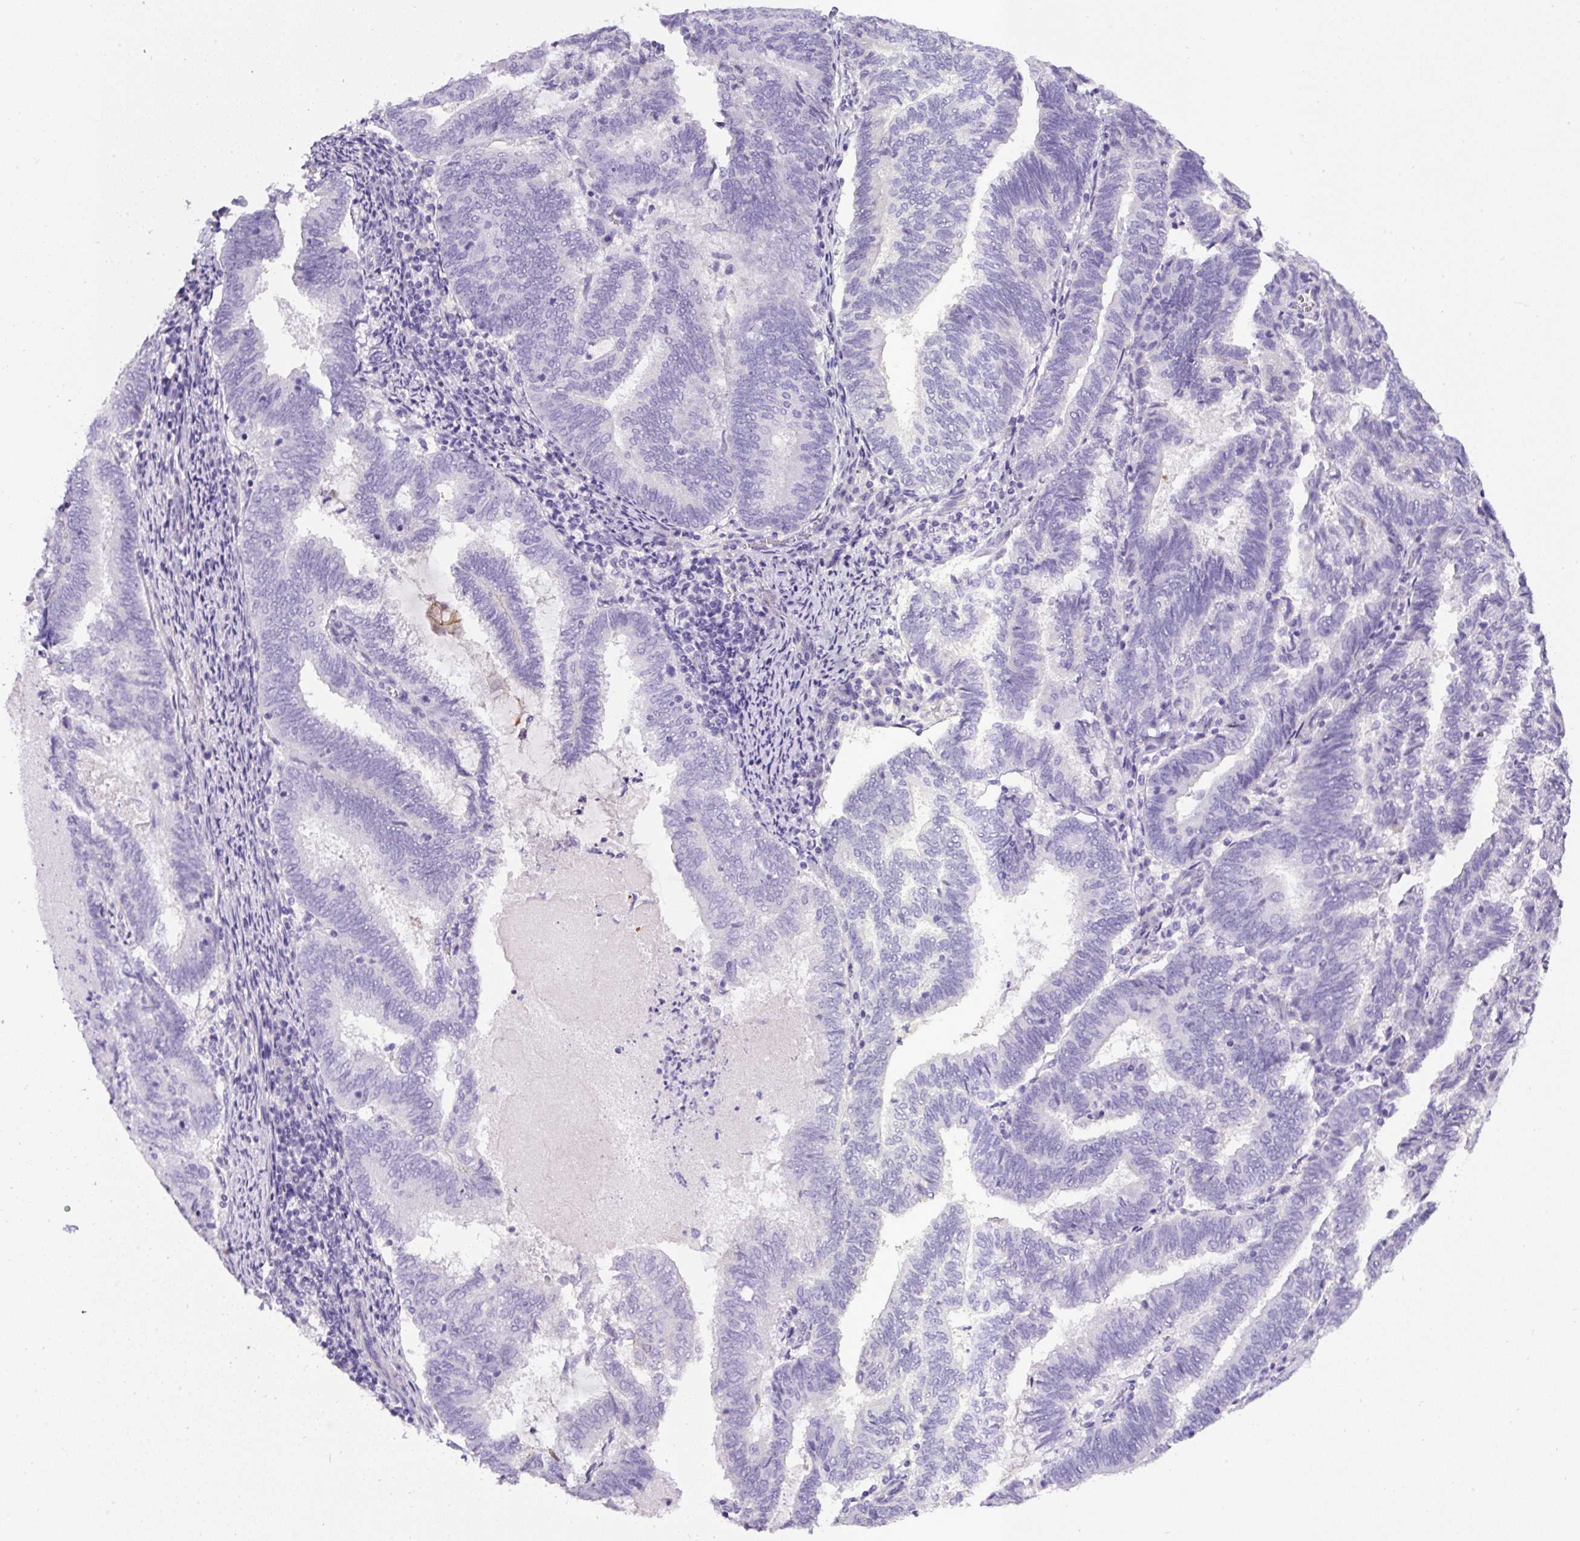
{"staining": {"intensity": "negative", "quantity": "none", "location": "none"}, "tissue": "endometrial cancer", "cell_type": "Tumor cells", "image_type": "cancer", "snomed": [{"axis": "morphology", "description": "Adenocarcinoma, NOS"}, {"axis": "topography", "description": "Endometrium"}], "caption": "This is an immunohistochemistry histopathology image of endometrial cancer. There is no staining in tumor cells.", "gene": "OR14A2", "patient": {"sex": "female", "age": 80}}